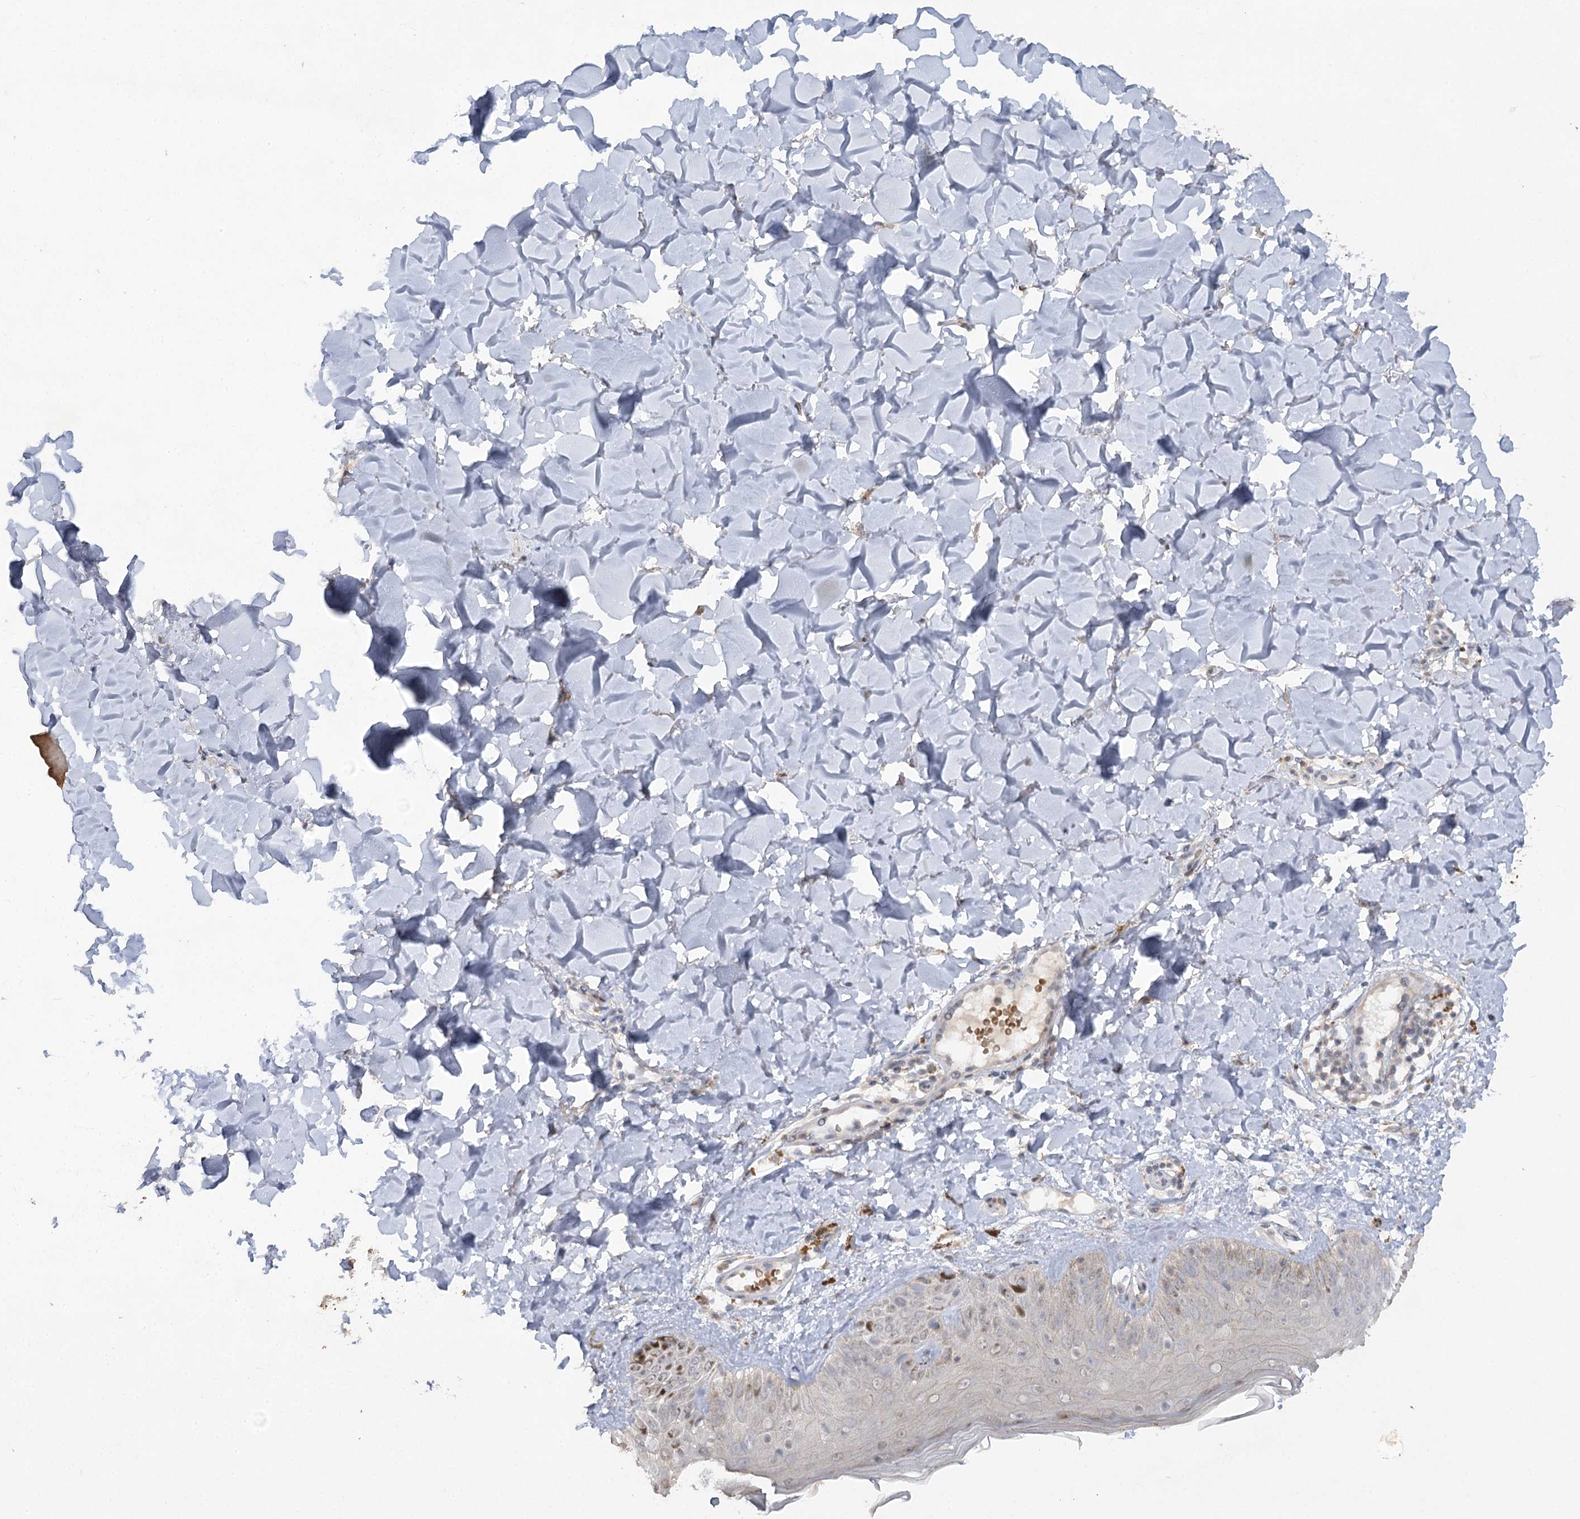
{"staining": {"intensity": "negative", "quantity": "none", "location": "none"}, "tissue": "skin", "cell_type": "Fibroblasts", "image_type": "normal", "snomed": [{"axis": "morphology", "description": "Normal tissue, NOS"}, {"axis": "topography", "description": "Skin"}], "caption": "Image shows no significant protein staining in fibroblasts of normal skin. (Stains: DAB (3,3'-diaminobenzidine) IHC with hematoxylin counter stain, Microscopy: brightfield microscopy at high magnification).", "gene": "TRAF3IP1", "patient": {"sex": "male", "age": 52}}